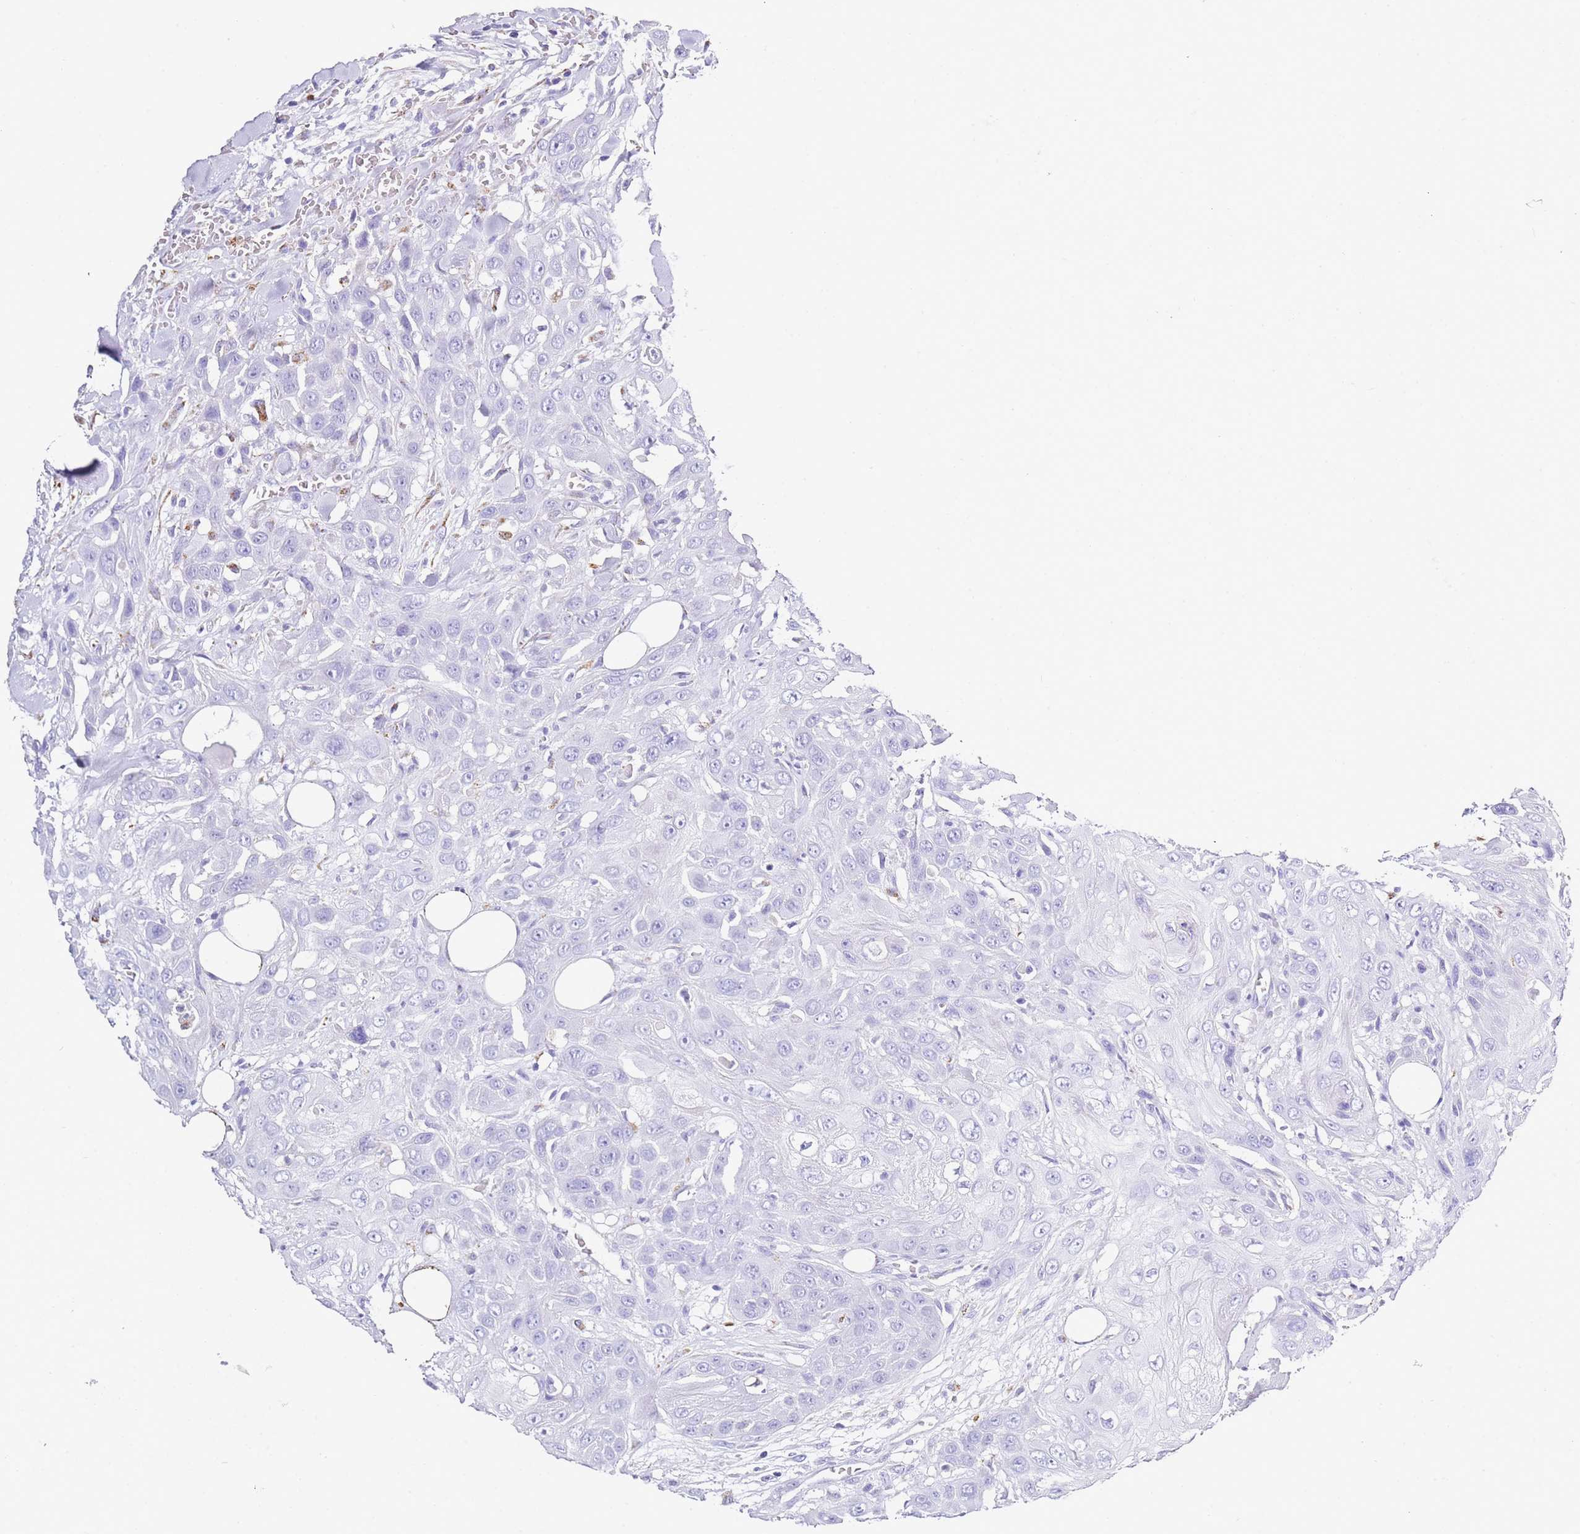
{"staining": {"intensity": "negative", "quantity": "none", "location": "none"}, "tissue": "head and neck cancer", "cell_type": "Tumor cells", "image_type": "cancer", "snomed": [{"axis": "morphology", "description": "Squamous cell carcinoma, NOS"}, {"axis": "topography", "description": "Head-Neck"}], "caption": "Immunohistochemistry (IHC) of human squamous cell carcinoma (head and neck) displays no positivity in tumor cells. (DAB immunohistochemistry with hematoxylin counter stain).", "gene": "PTBP2", "patient": {"sex": "male", "age": 81}}